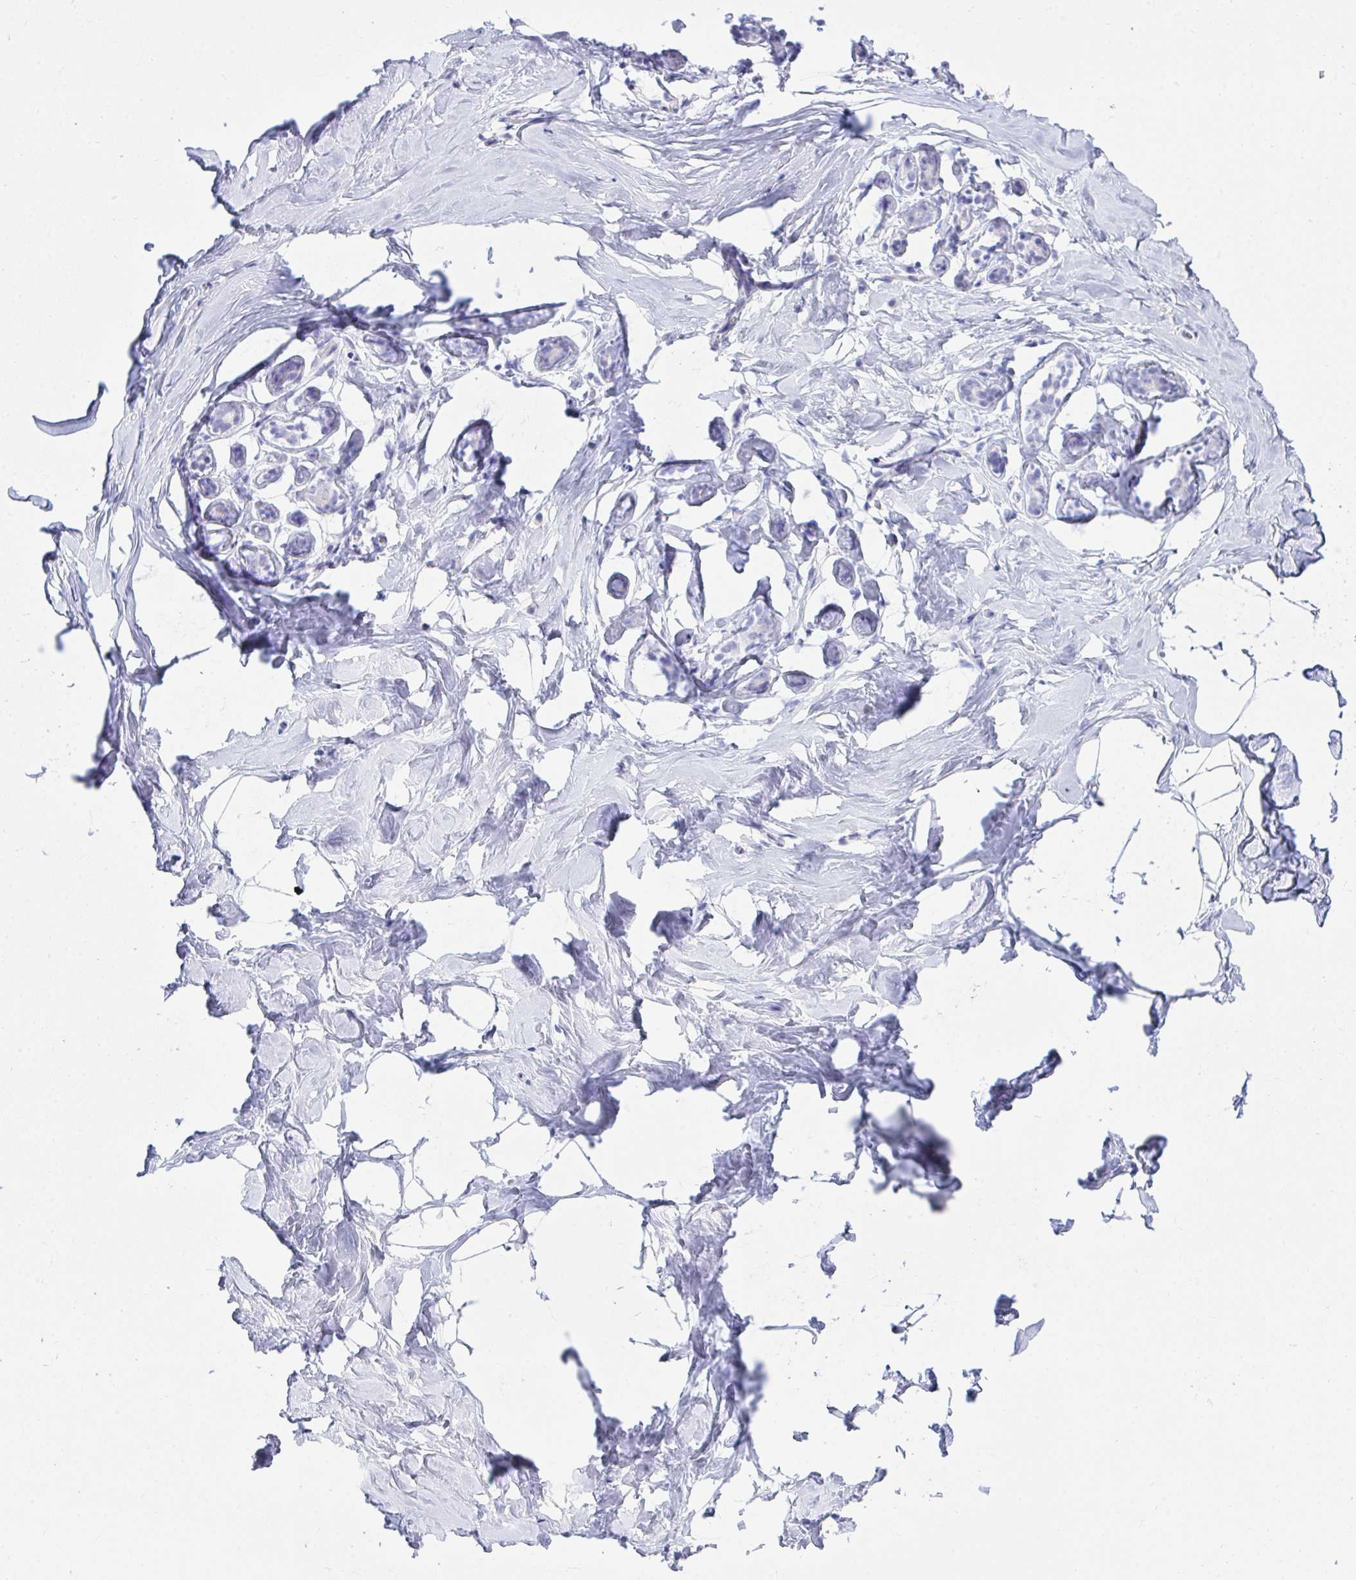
{"staining": {"intensity": "negative", "quantity": "none", "location": "none"}, "tissue": "breast", "cell_type": "Adipocytes", "image_type": "normal", "snomed": [{"axis": "morphology", "description": "Normal tissue, NOS"}, {"axis": "topography", "description": "Breast"}], "caption": "There is no significant positivity in adipocytes of breast. (Brightfield microscopy of DAB (3,3'-diaminobenzidine) immunohistochemistry (IHC) at high magnification).", "gene": "PLEKHH1", "patient": {"sex": "female", "age": 32}}